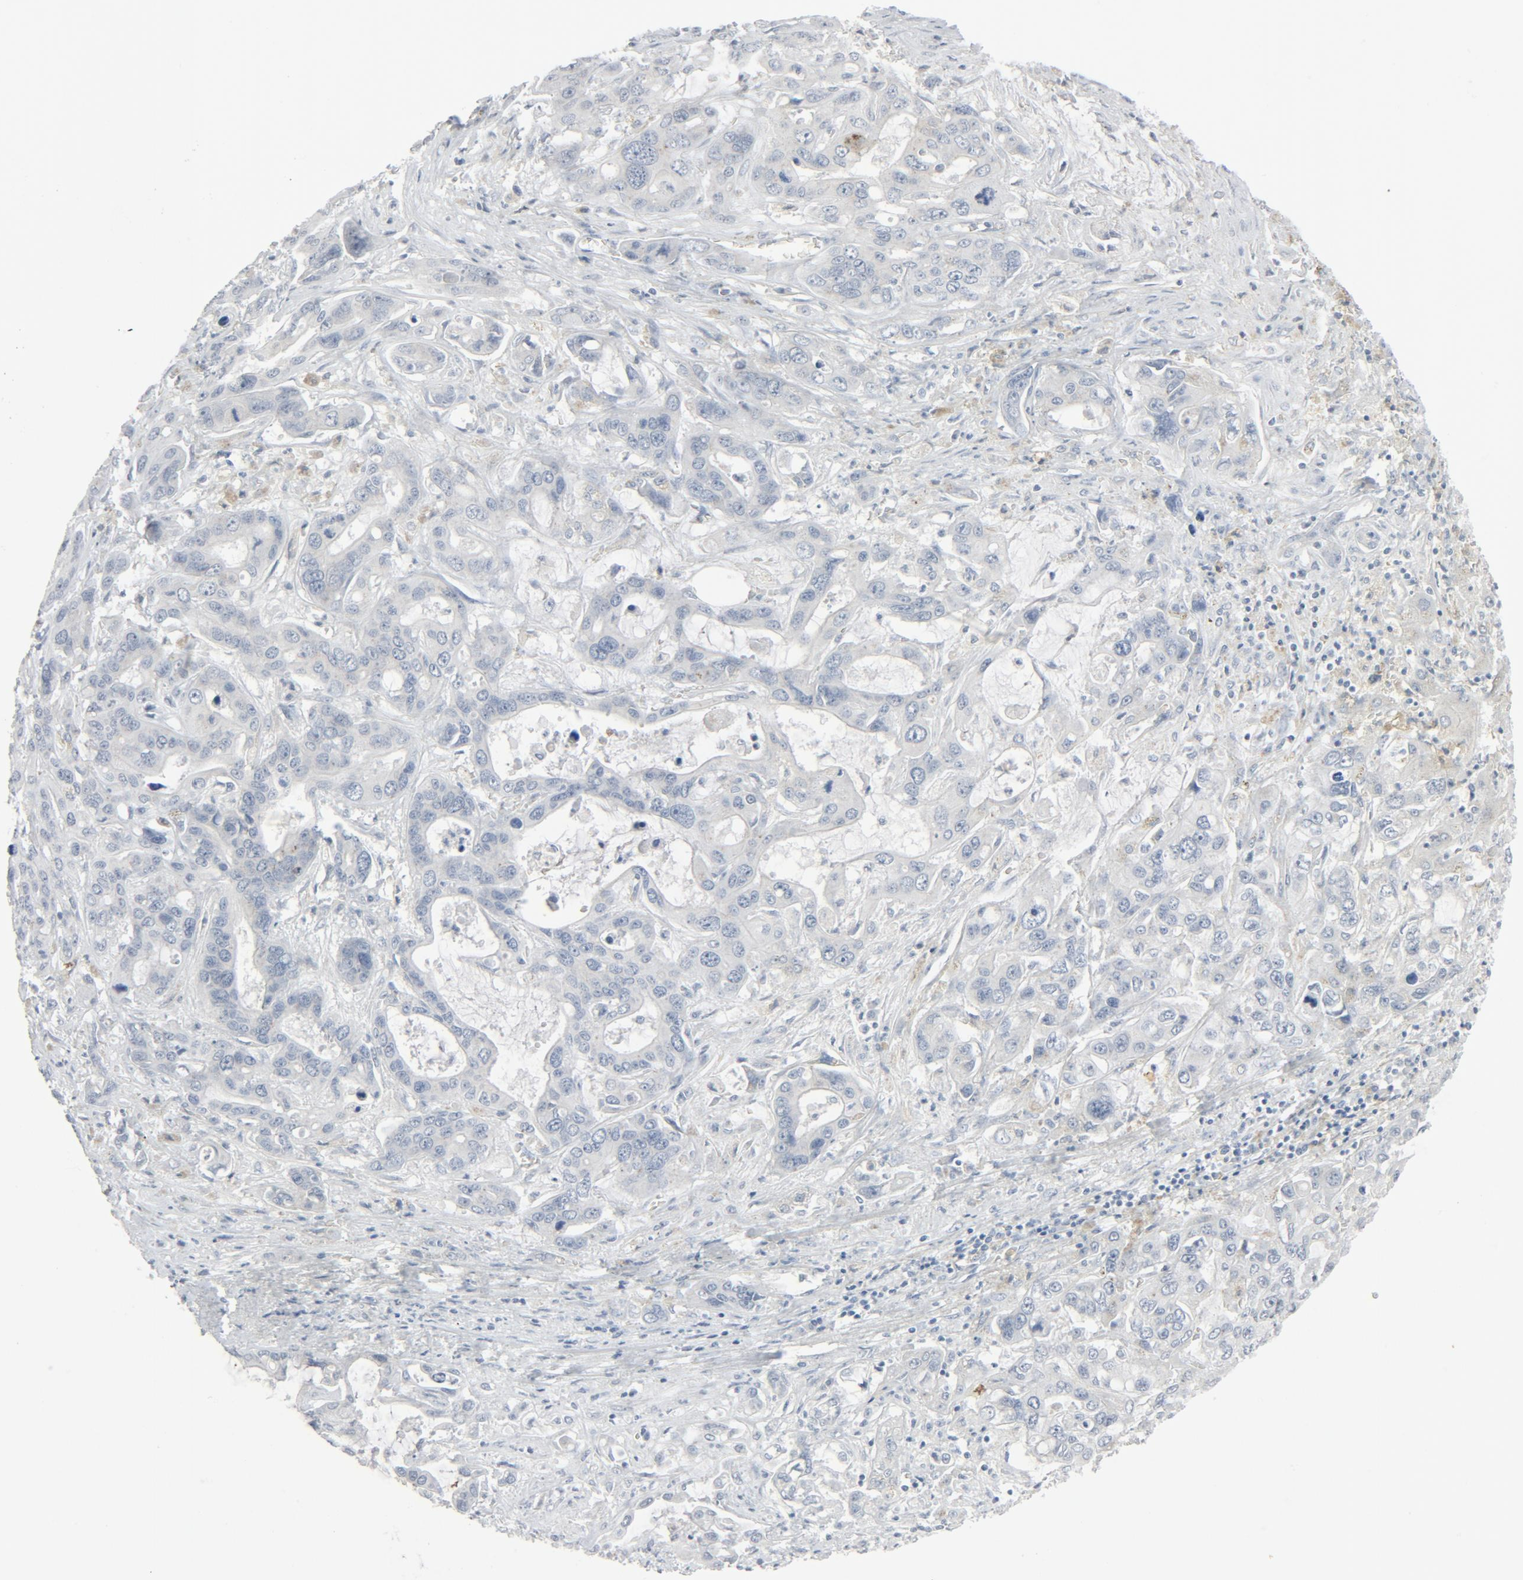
{"staining": {"intensity": "negative", "quantity": "none", "location": "none"}, "tissue": "liver cancer", "cell_type": "Tumor cells", "image_type": "cancer", "snomed": [{"axis": "morphology", "description": "Cholangiocarcinoma"}, {"axis": "topography", "description": "Liver"}], "caption": "Immunohistochemistry histopathology image of liver cancer (cholangiocarcinoma) stained for a protein (brown), which shows no staining in tumor cells. (Brightfield microscopy of DAB IHC at high magnification).", "gene": "FGFR3", "patient": {"sex": "female", "age": 65}}